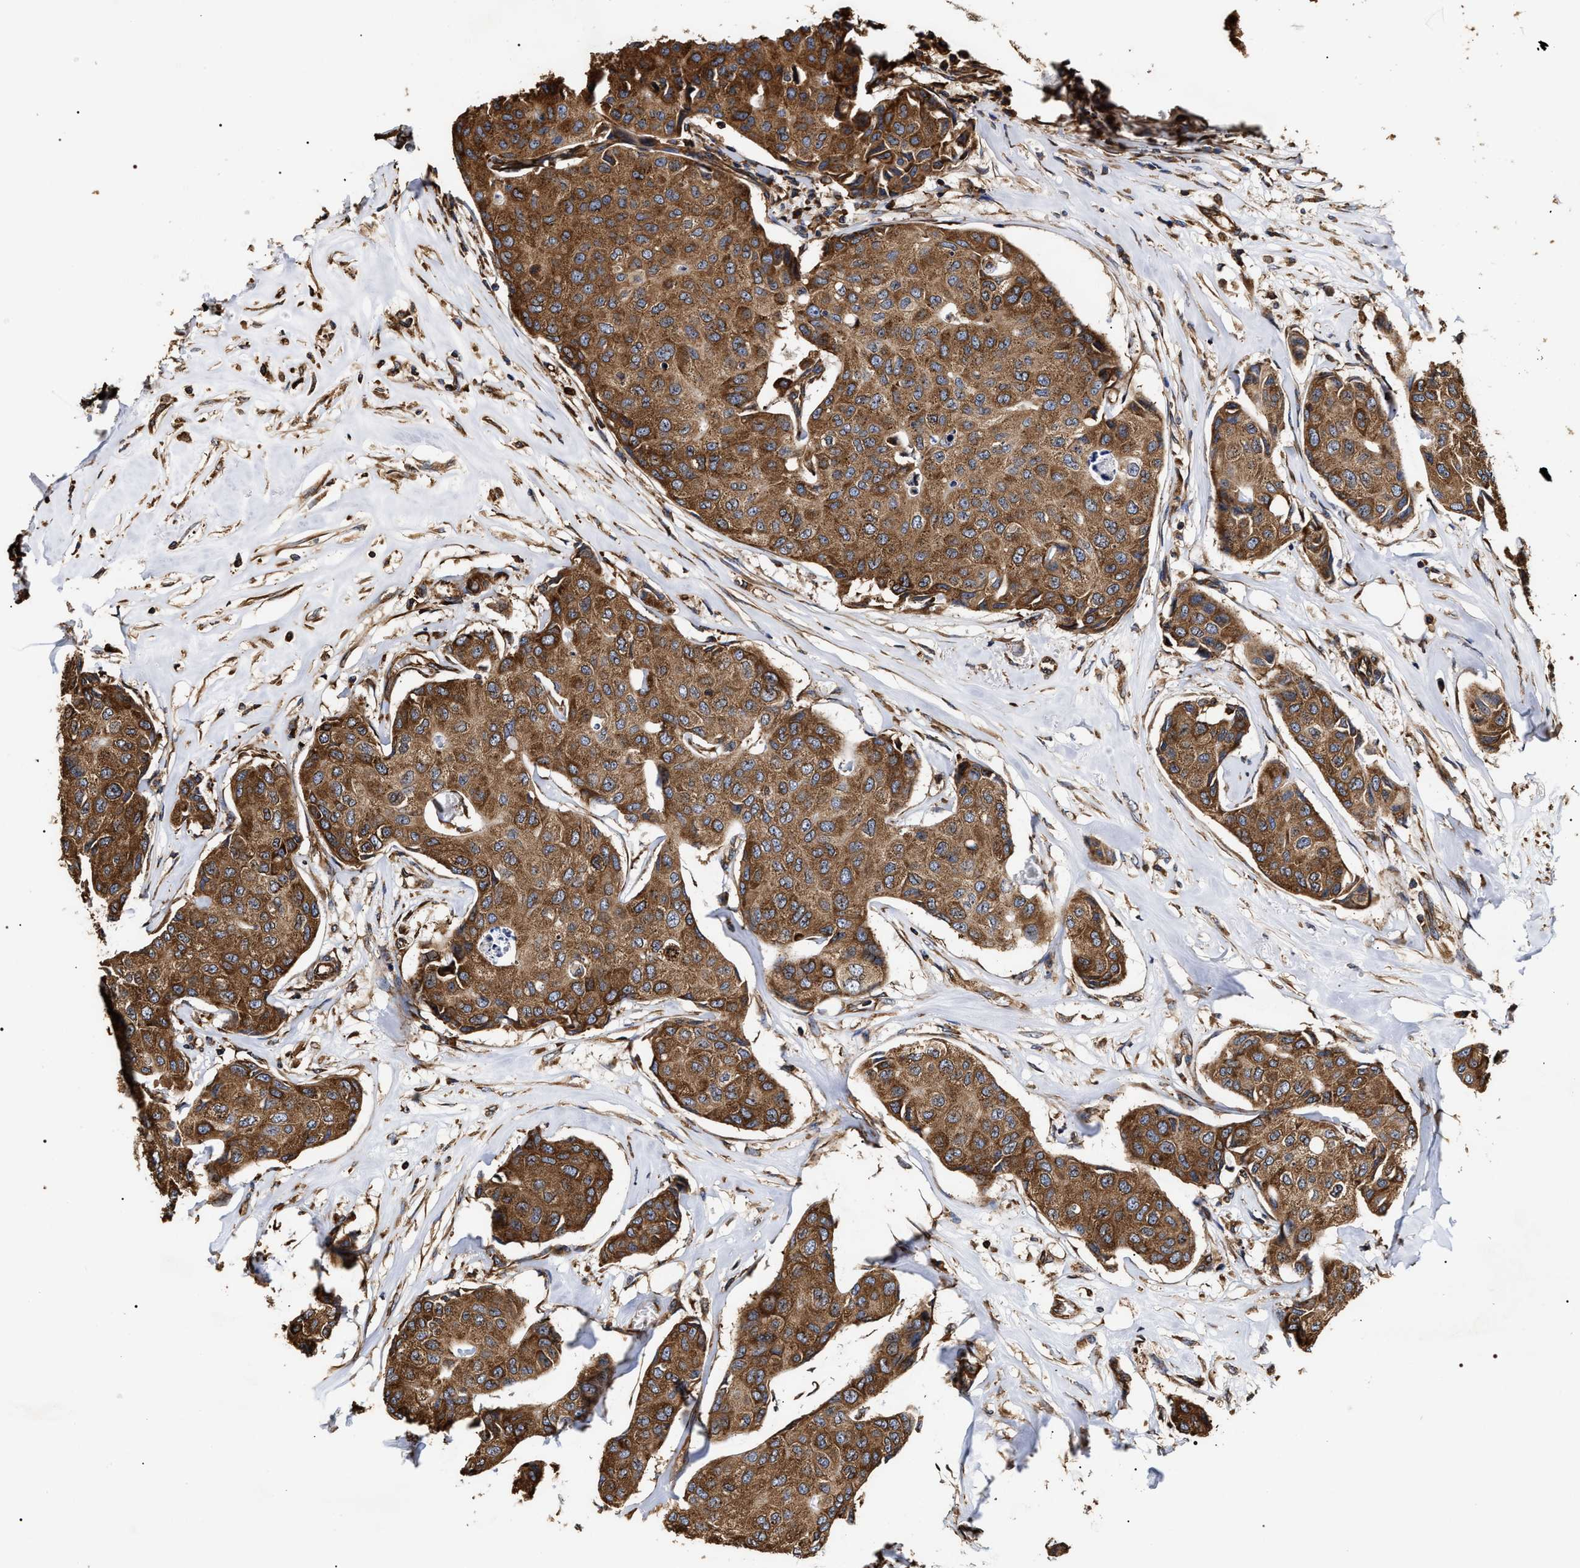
{"staining": {"intensity": "strong", "quantity": ">75%", "location": "cytoplasmic/membranous"}, "tissue": "breast cancer", "cell_type": "Tumor cells", "image_type": "cancer", "snomed": [{"axis": "morphology", "description": "Duct carcinoma"}, {"axis": "topography", "description": "Breast"}], "caption": "This is a histology image of IHC staining of breast cancer (infiltrating ductal carcinoma), which shows strong staining in the cytoplasmic/membranous of tumor cells.", "gene": "SERBP1", "patient": {"sex": "female", "age": 80}}